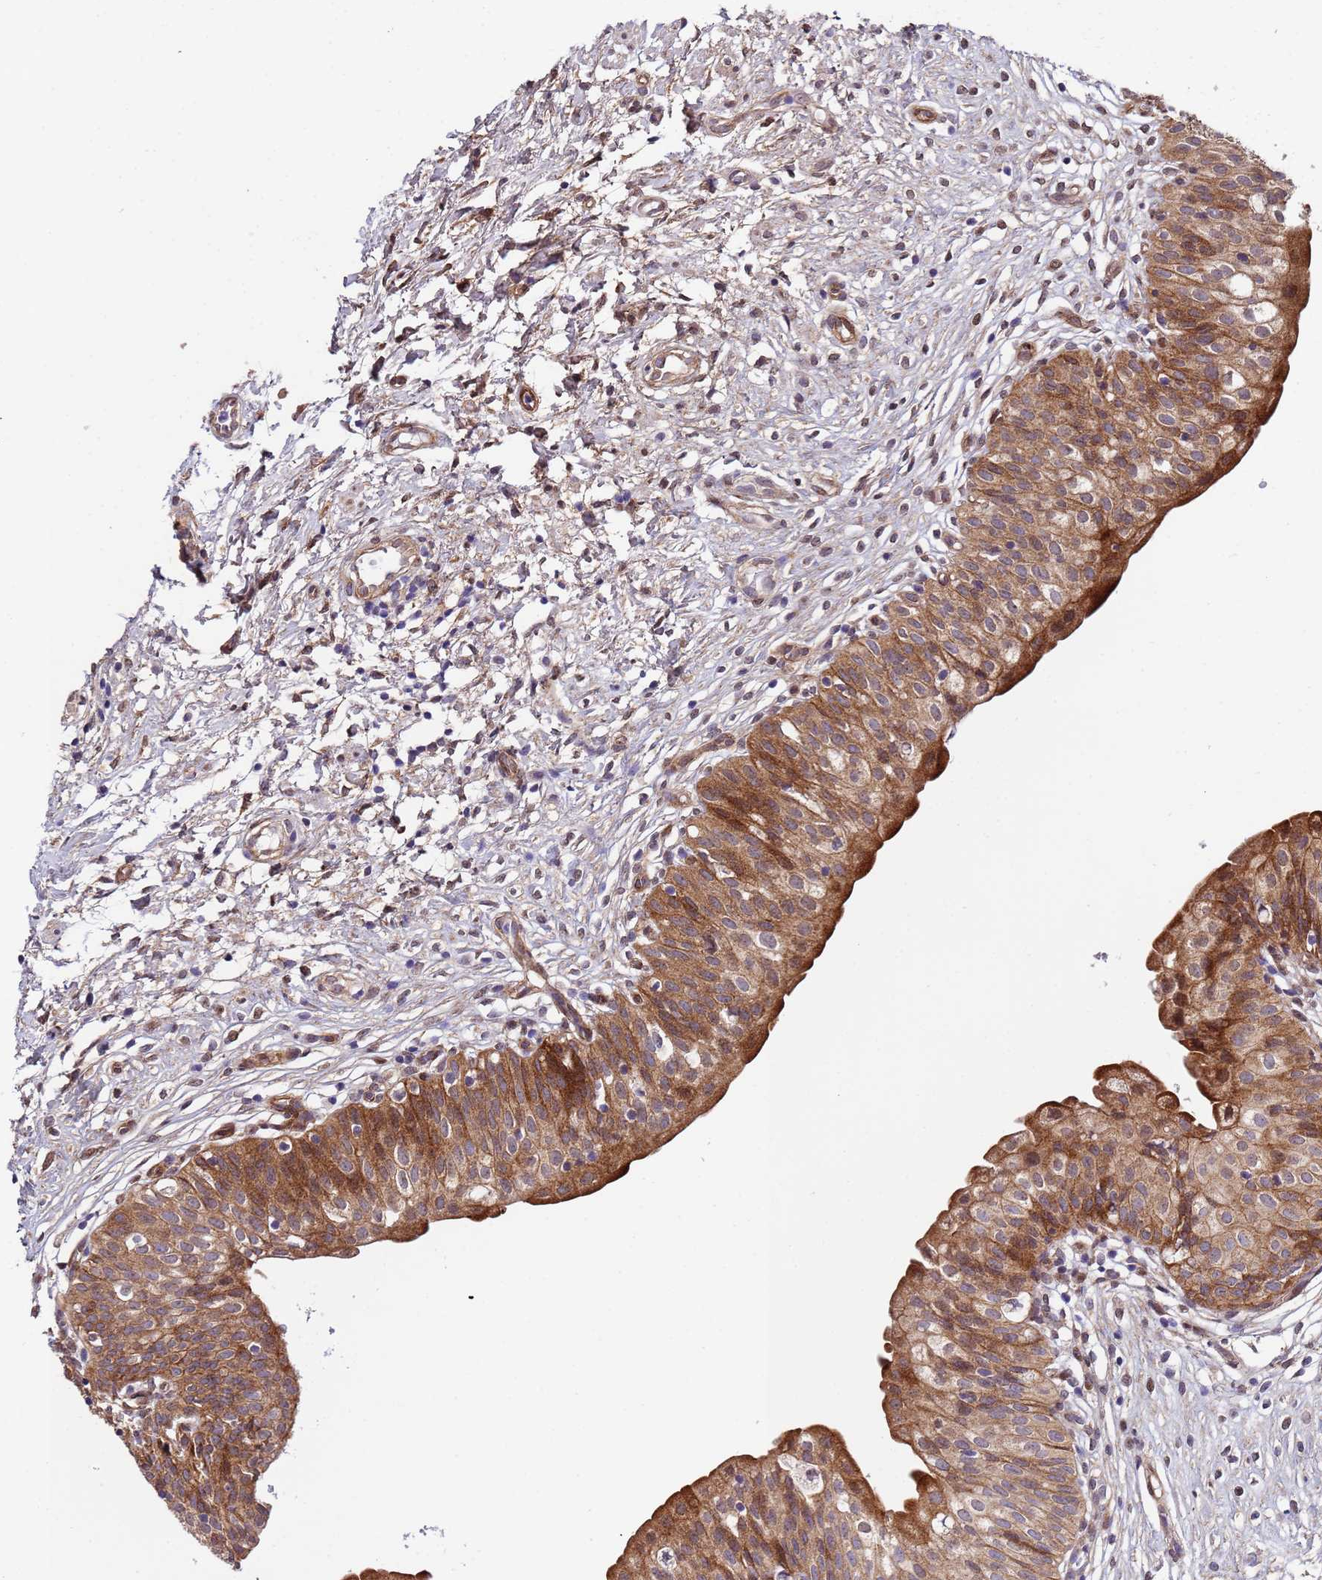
{"staining": {"intensity": "strong", "quantity": ">75%", "location": "cytoplasmic/membranous"}, "tissue": "urinary bladder", "cell_type": "Urothelial cells", "image_type": "normal", "snomed": [{"axis": "morphology", "description": "Normal tissue, NOS"}, {"axis": "topography", "description": "Urinary bladder"}], "caption": "A histopathology image showing strong cytoplasmic/membranous staining in approximately >75% of urothelial cells in unremarkable urinary bladder, as visualized by brown immunohistochemical staining.", "gene": "TRIP6", "patient": {"sex": "male", "age": 55}}